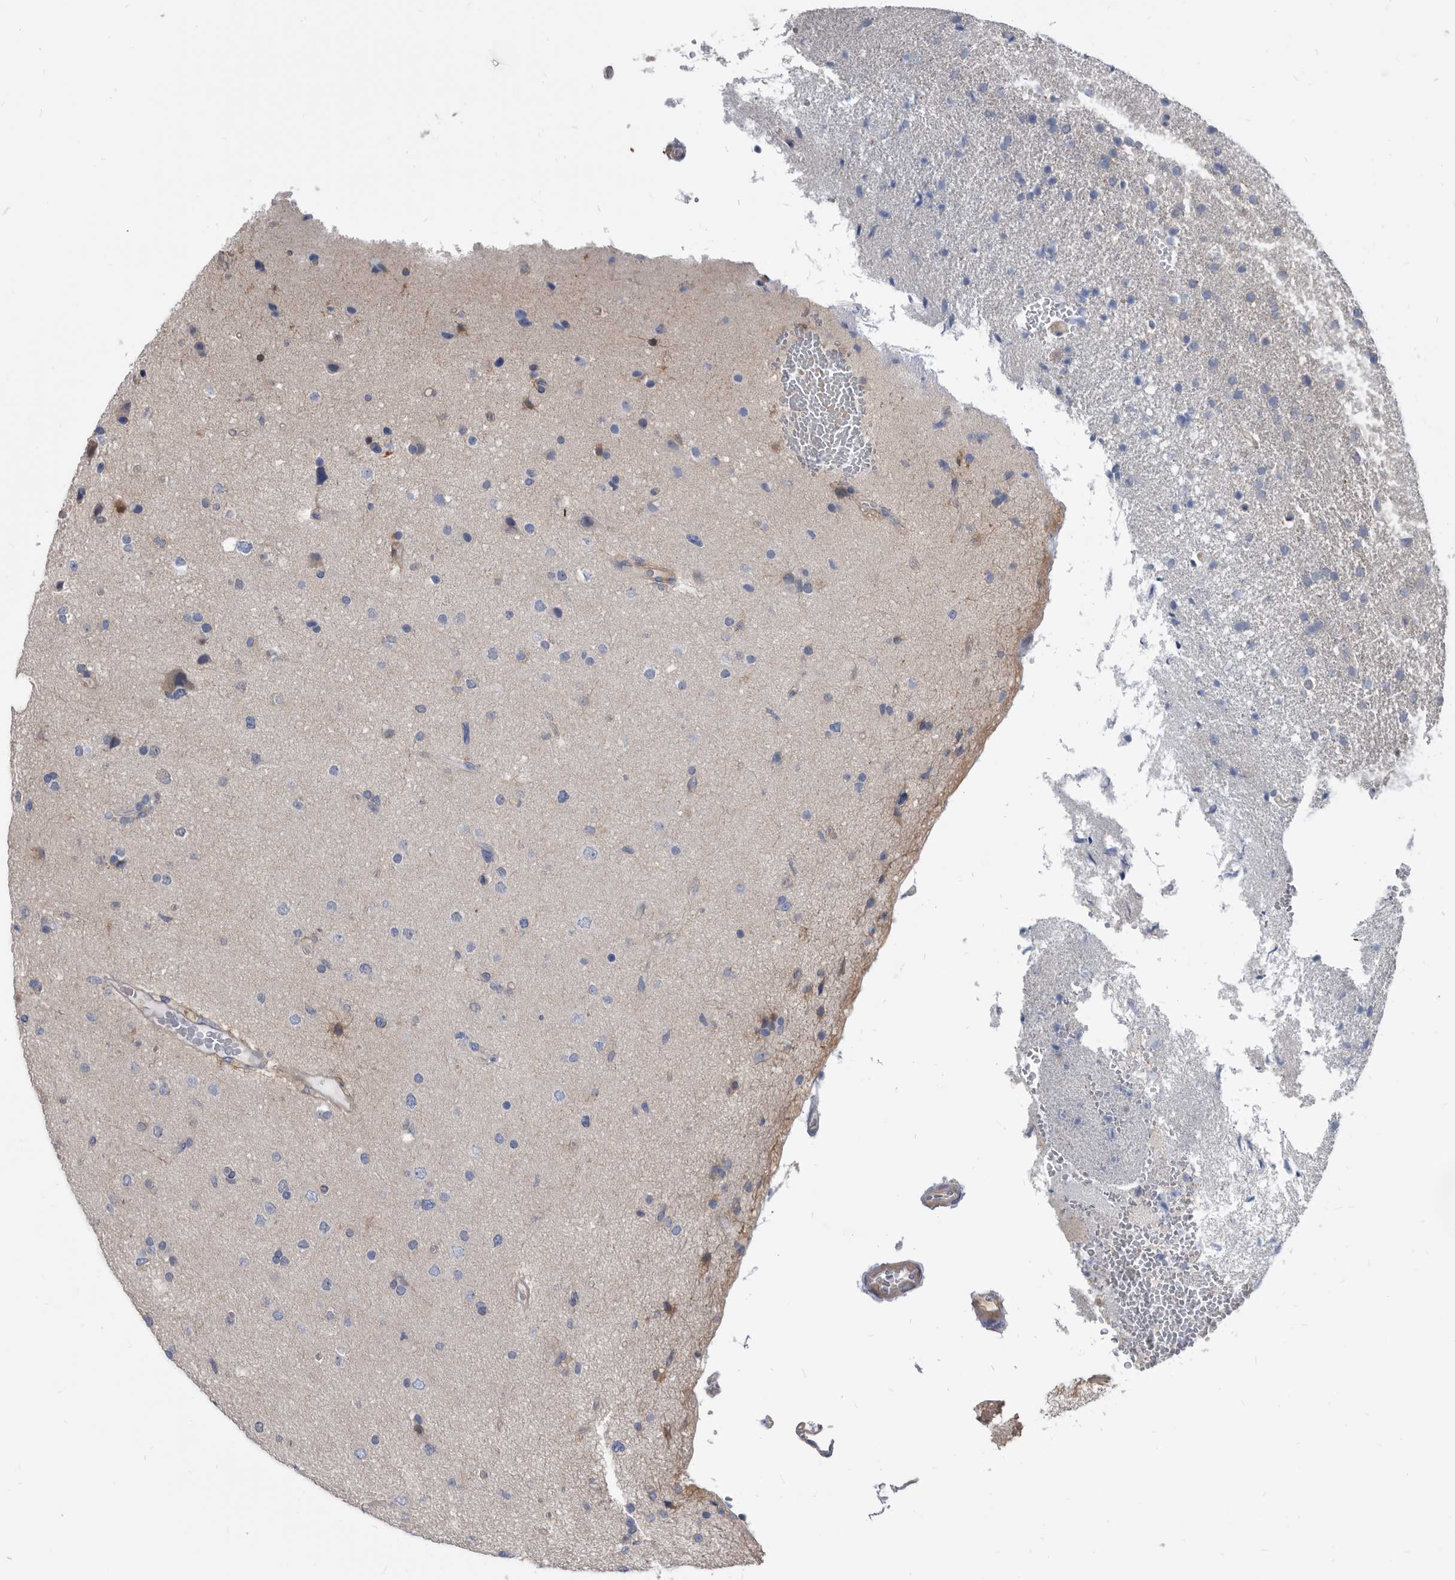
{"staining": {"intensity": "negative", "quantity": "none", "location": "none"}, "tissue": "glioma", "cell_type": "Tumor cells", "image_type": "cancer", "snomed": [{"axis": "morphology", "description": "Glioma, malignant, High grade"}, {"axis": "topography", "description": "Brain"}], "caption": "Protein analysis of glioma displays no significant expression in tumor cells. (DAB (3,3'-diaminobenzidine) immunohistochemistry visualized using brightfield microscopy, high magnification).", "gene": "APEH", "patient": {"sex": "male", "age": 72}}